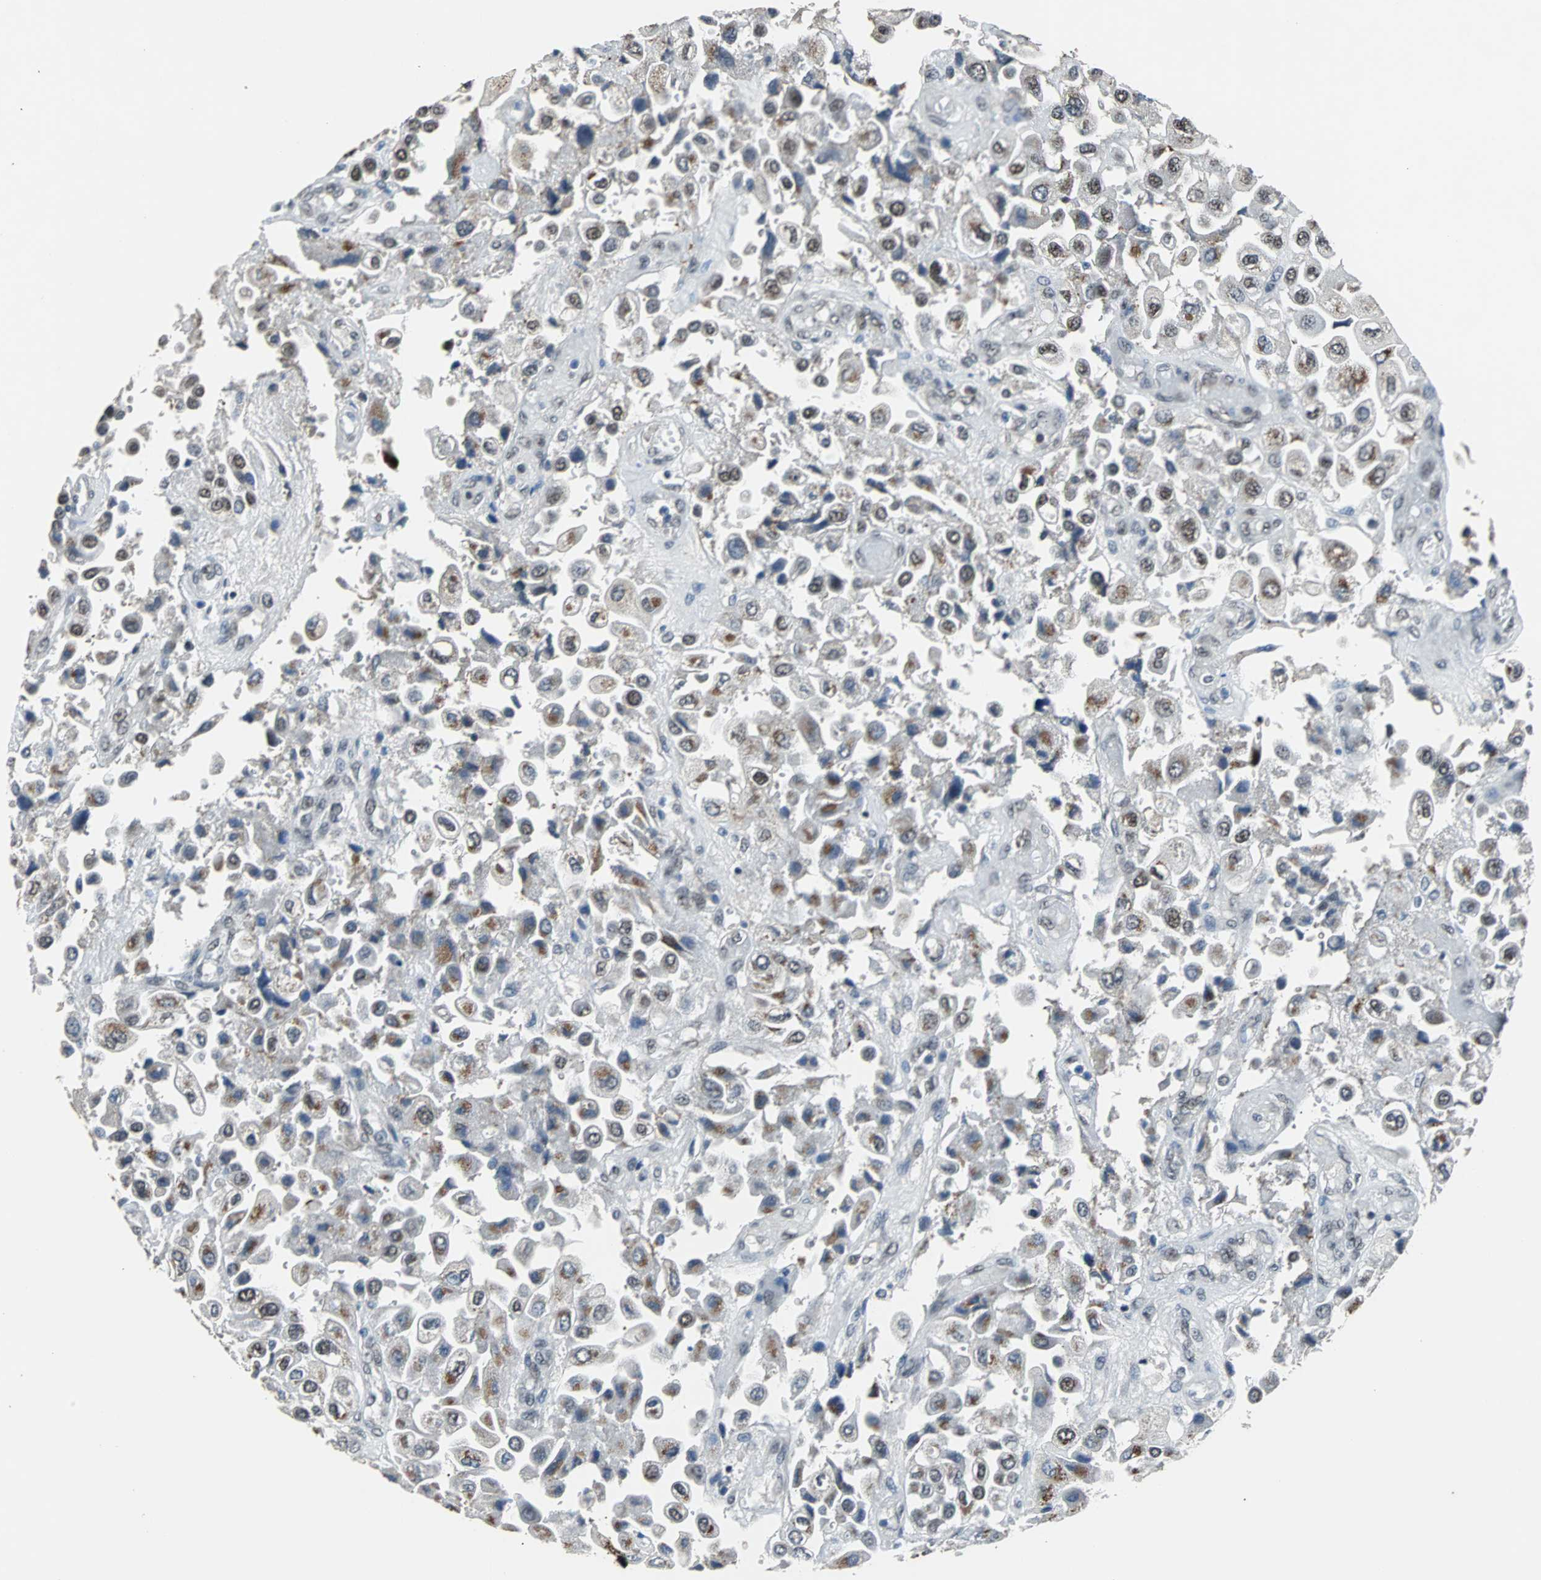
{"staining": {"intensity": "weak", "quantity": "<25%", "location": "cytoplasmic/membranous"}, "tissue": "urothelial cancer", "cell_type": "Tumor cells", "image_type": "cancer", "snomed": [{"axis": "morphology", "description": "Urothelial carcinoma, High grade"}, {"axis": "topography", "description": "Urinary bladder"}], "caption": "The image displays no significant staining in tumor cells of urothelial carcinoma (high-grade).", "gene": "USP28", "patient": {"sex": "female", "age": 64}}